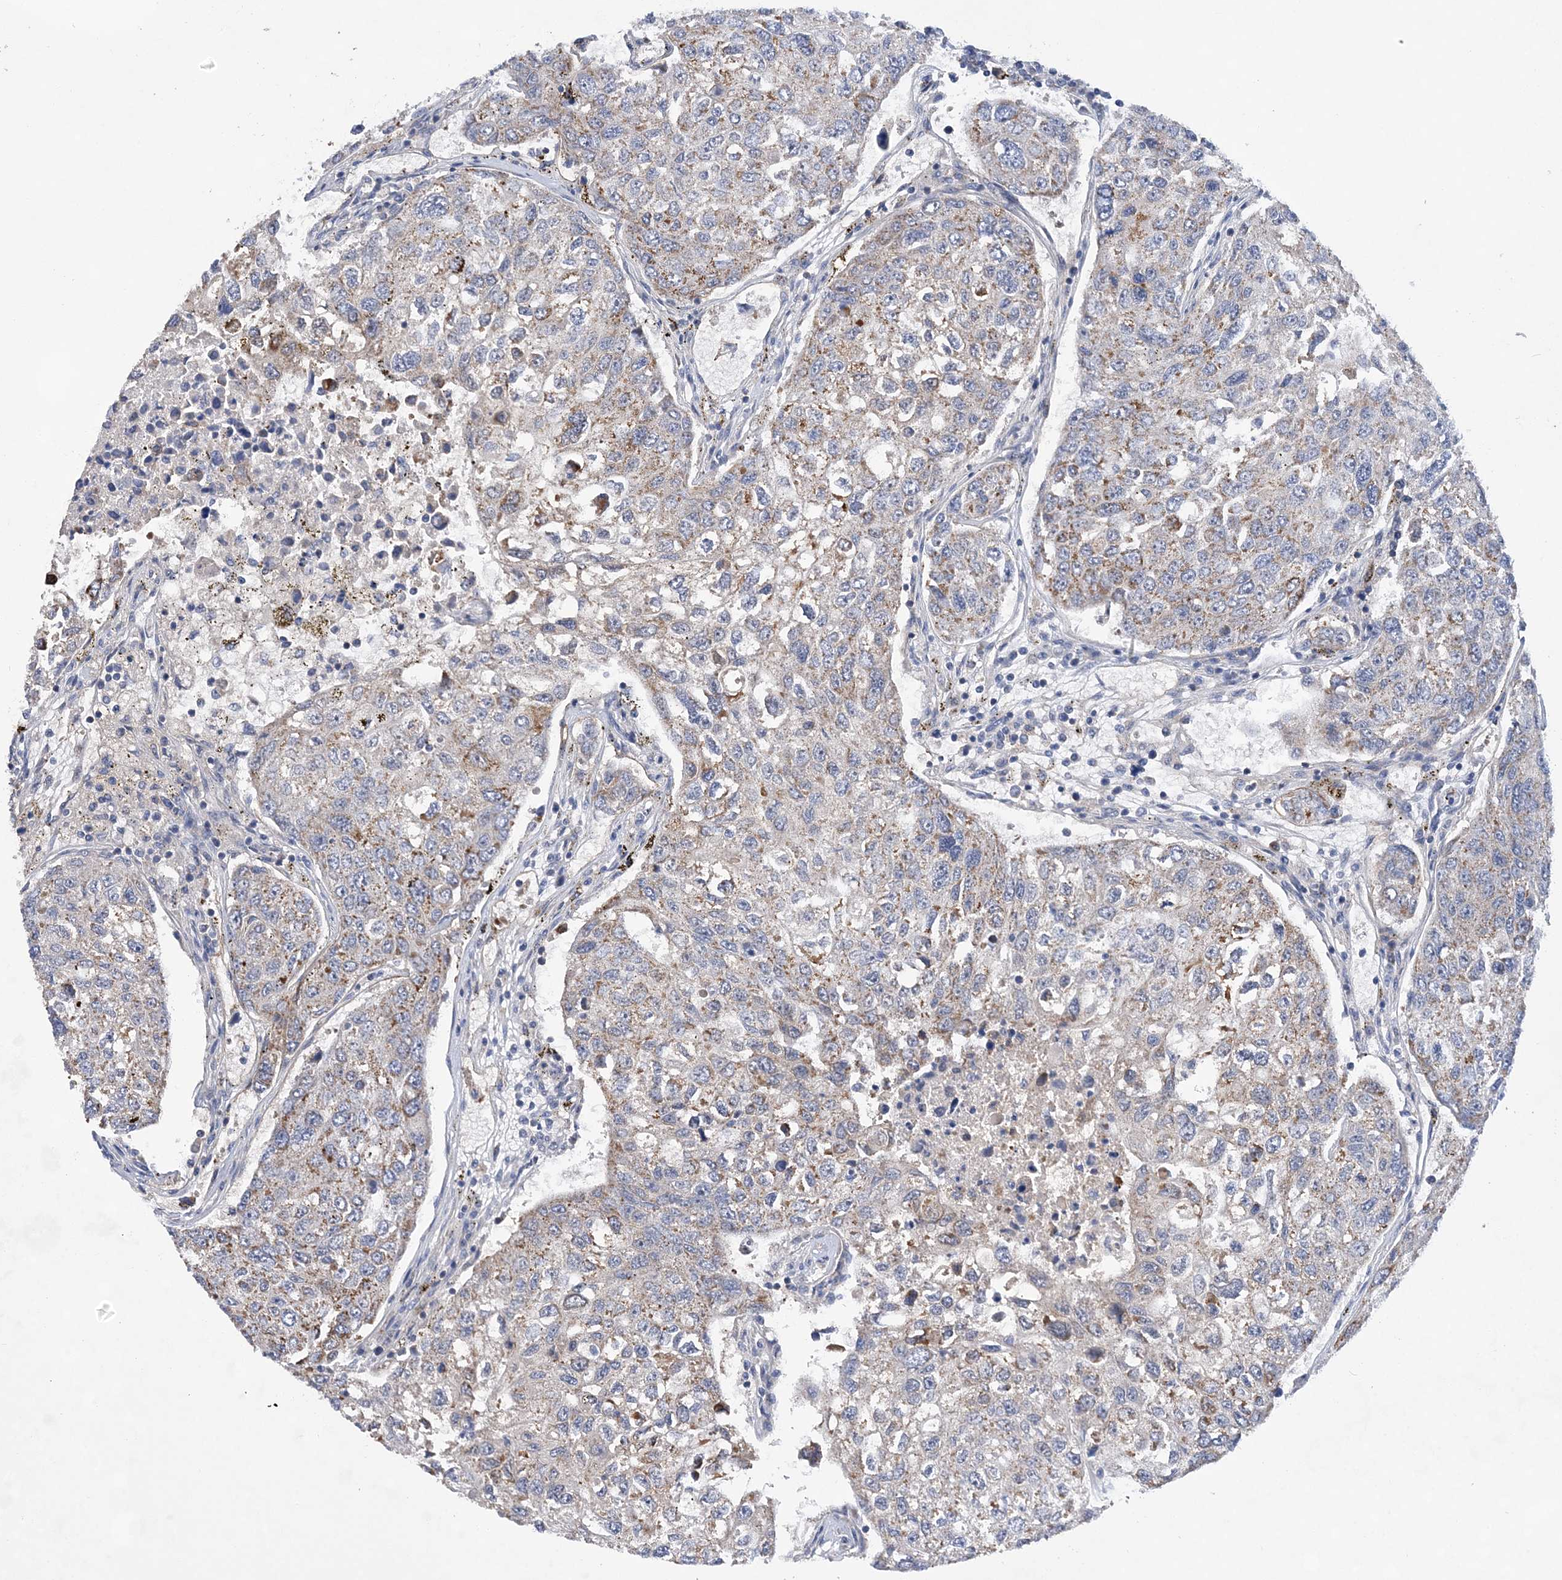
{"staining": {"intensity": "moderate", "quantity": ">75%", "location": "cytoplasmic/membranous"}, "tissue": "urothelial cancer", "cell_type": "Tumor cells", "image_type": "cancer", "snomed": [{"axis": "morphology", "description": "Urothelial carcinoma, High grade"}, {"axis": "topography", "description": "Lymph node"}, {"axis": "topography", "description": "Urinary bladder"}], "caption": "High-grade urothelial carcinoma stained for a protein demonstrates moderate cytoplasmic/membranous positivity in tumor cells. (Brightfield microscopy of DAB IHC at high magnification).", "gene": "TRAPPC13", "patient": {"sex": "male", "age": 51}}